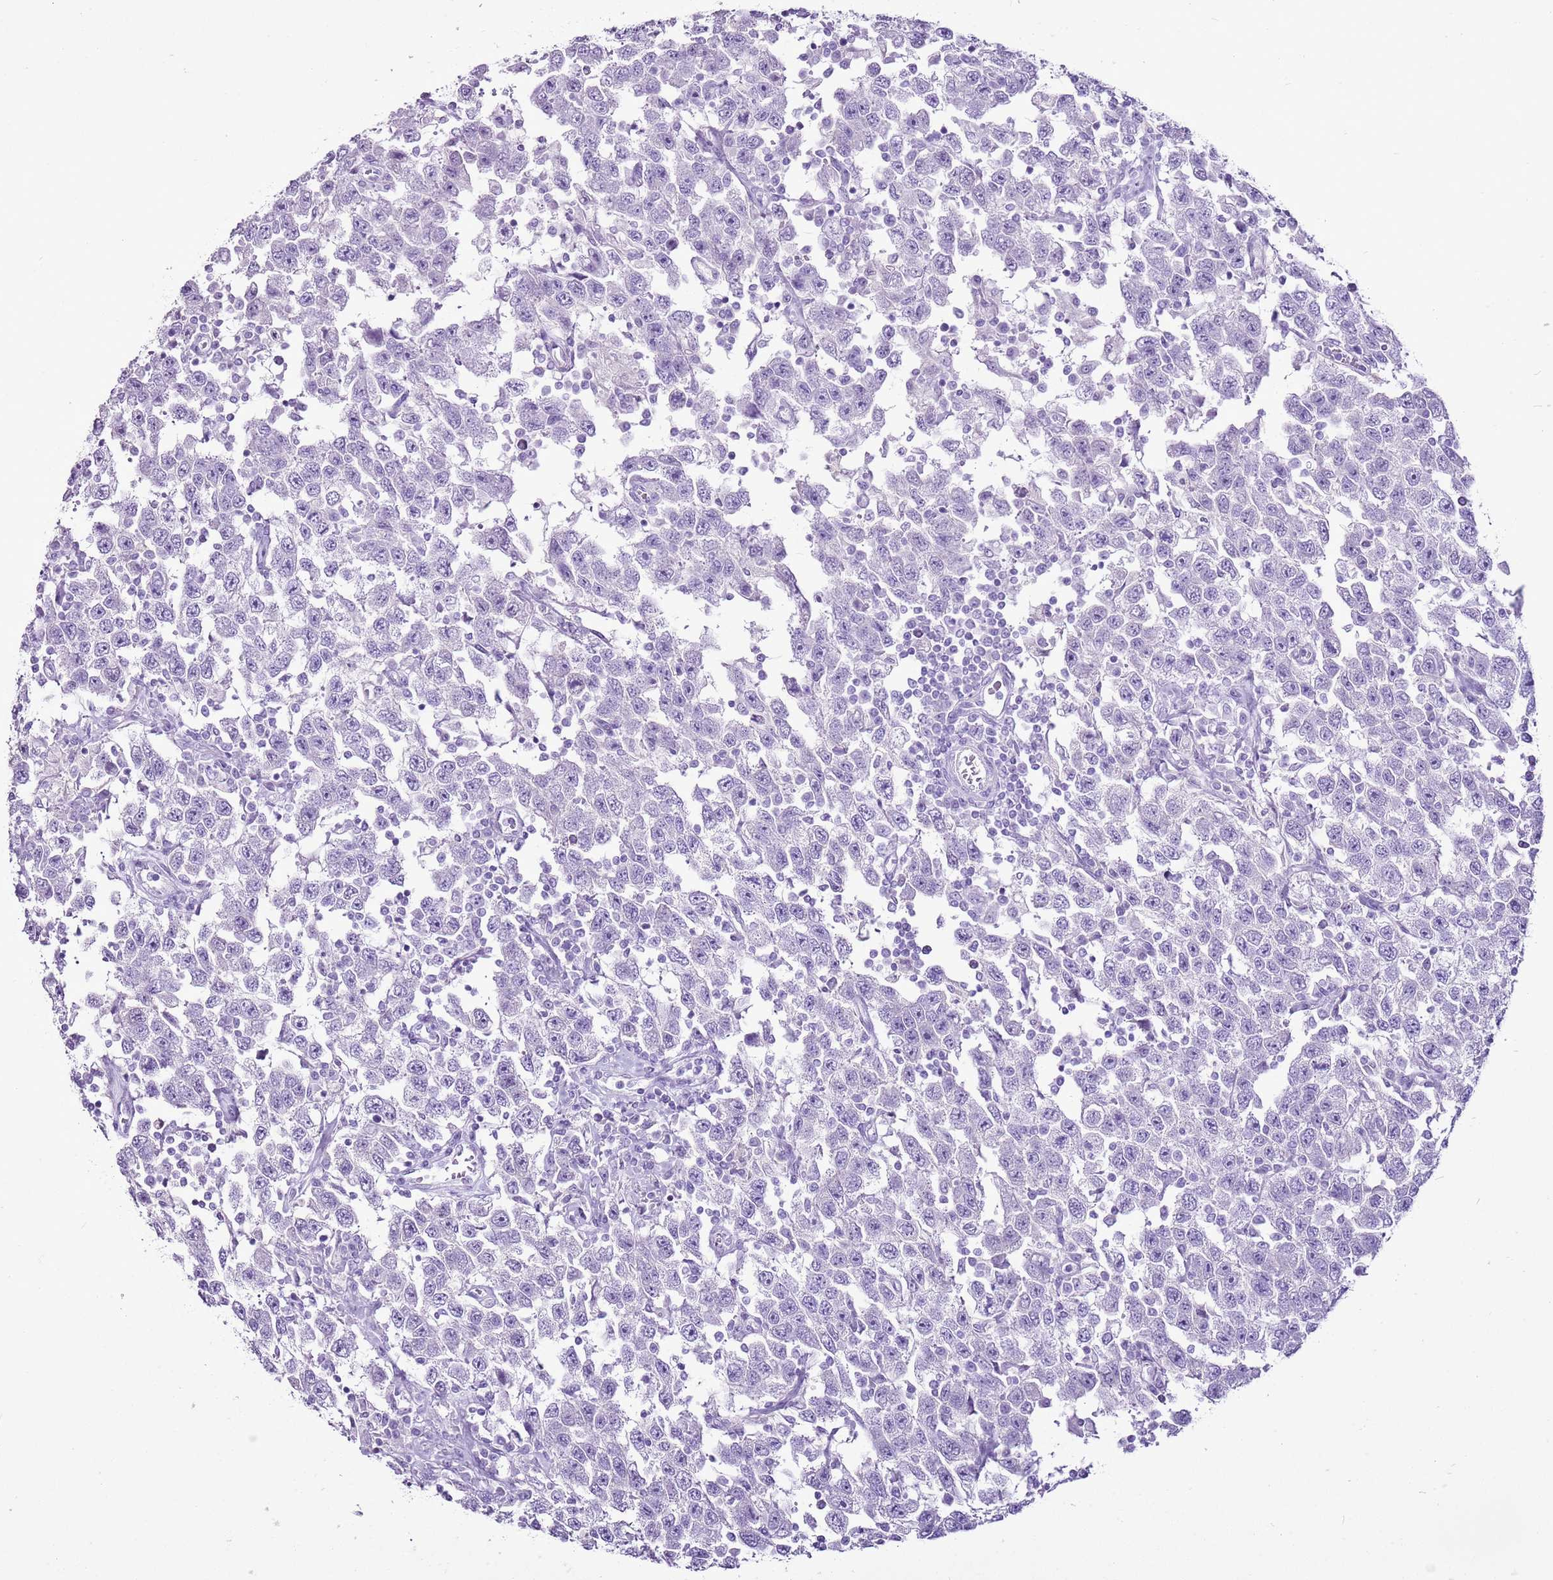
{"staining": {"intensity": "negative", "quantity": "none", "location": "none"}, "tissue": "testis cancer", "cell_type": "Tumor cells", "image_type": "cancer", "snomed": [{"axis": "morphology", "description": "Seminoma, NOS"}, {"axis": "topography", "description": "Testis"}], "caption": "The image shows no significant staining in tumor cells of testis cancer (seminoma). Nuclei are stained in blue.", "gene": "CNFN", "patient": {"sex": "male", "age": 41}}